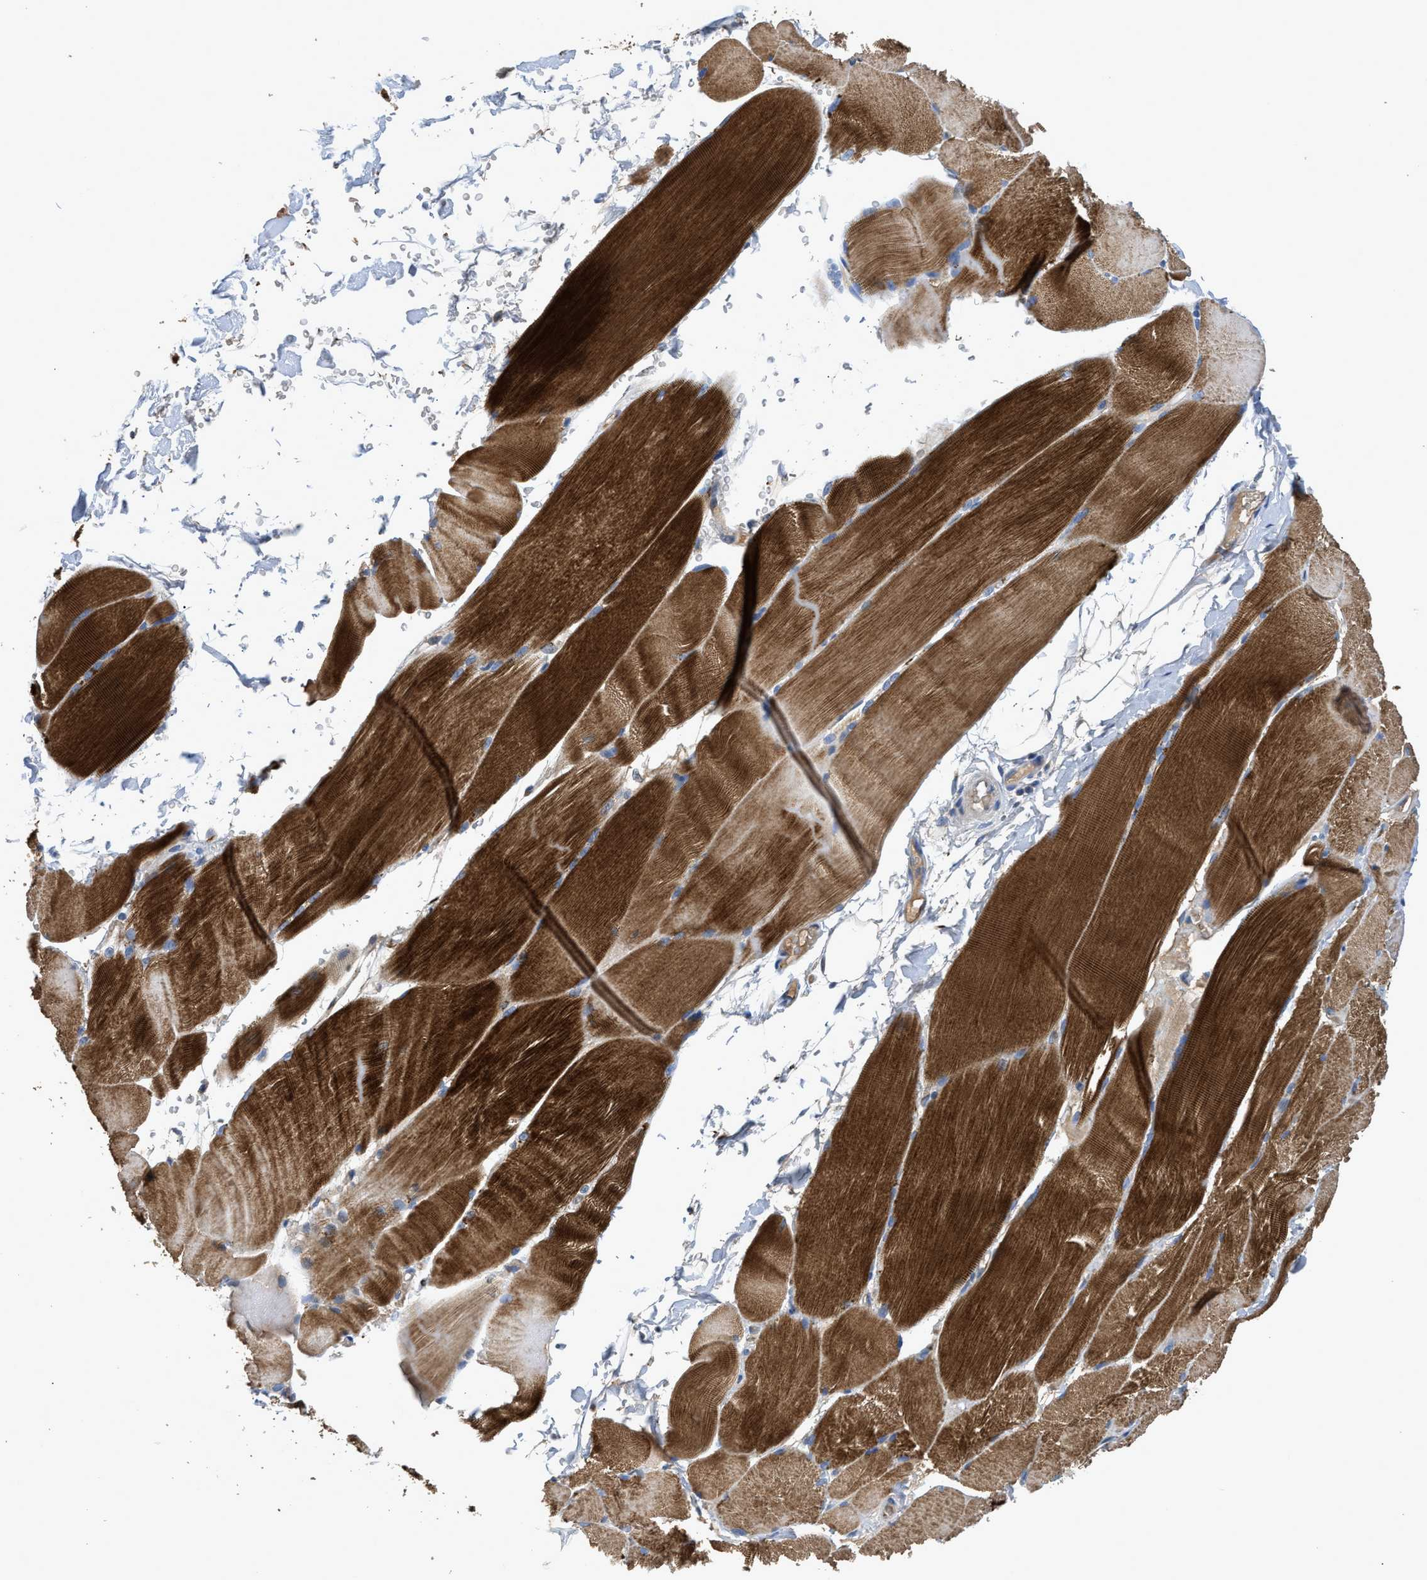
{"staining": {"intensity": "strong", "quantity": ">75%", "location": "cytoplasmic/membranous"}, "tissue": "skeletal muscle", "cell_type": "Myocytes", "image_type": "normal", "snomed": [{"axis": "morphology", "description": "Normal tissue, NOS"}, {"axis": "topography", "description": "Skin"}, {"axis": "topography", "description": "Skeletal muscle"}], "caption": "Skeletal muscle stained for a protein (brown) demonstrates strong cytoplasmic/membranous positive staining in about >75% of myocytes.", "gene": "SIK2", "patient": {"sex": "male", "age": 83}}